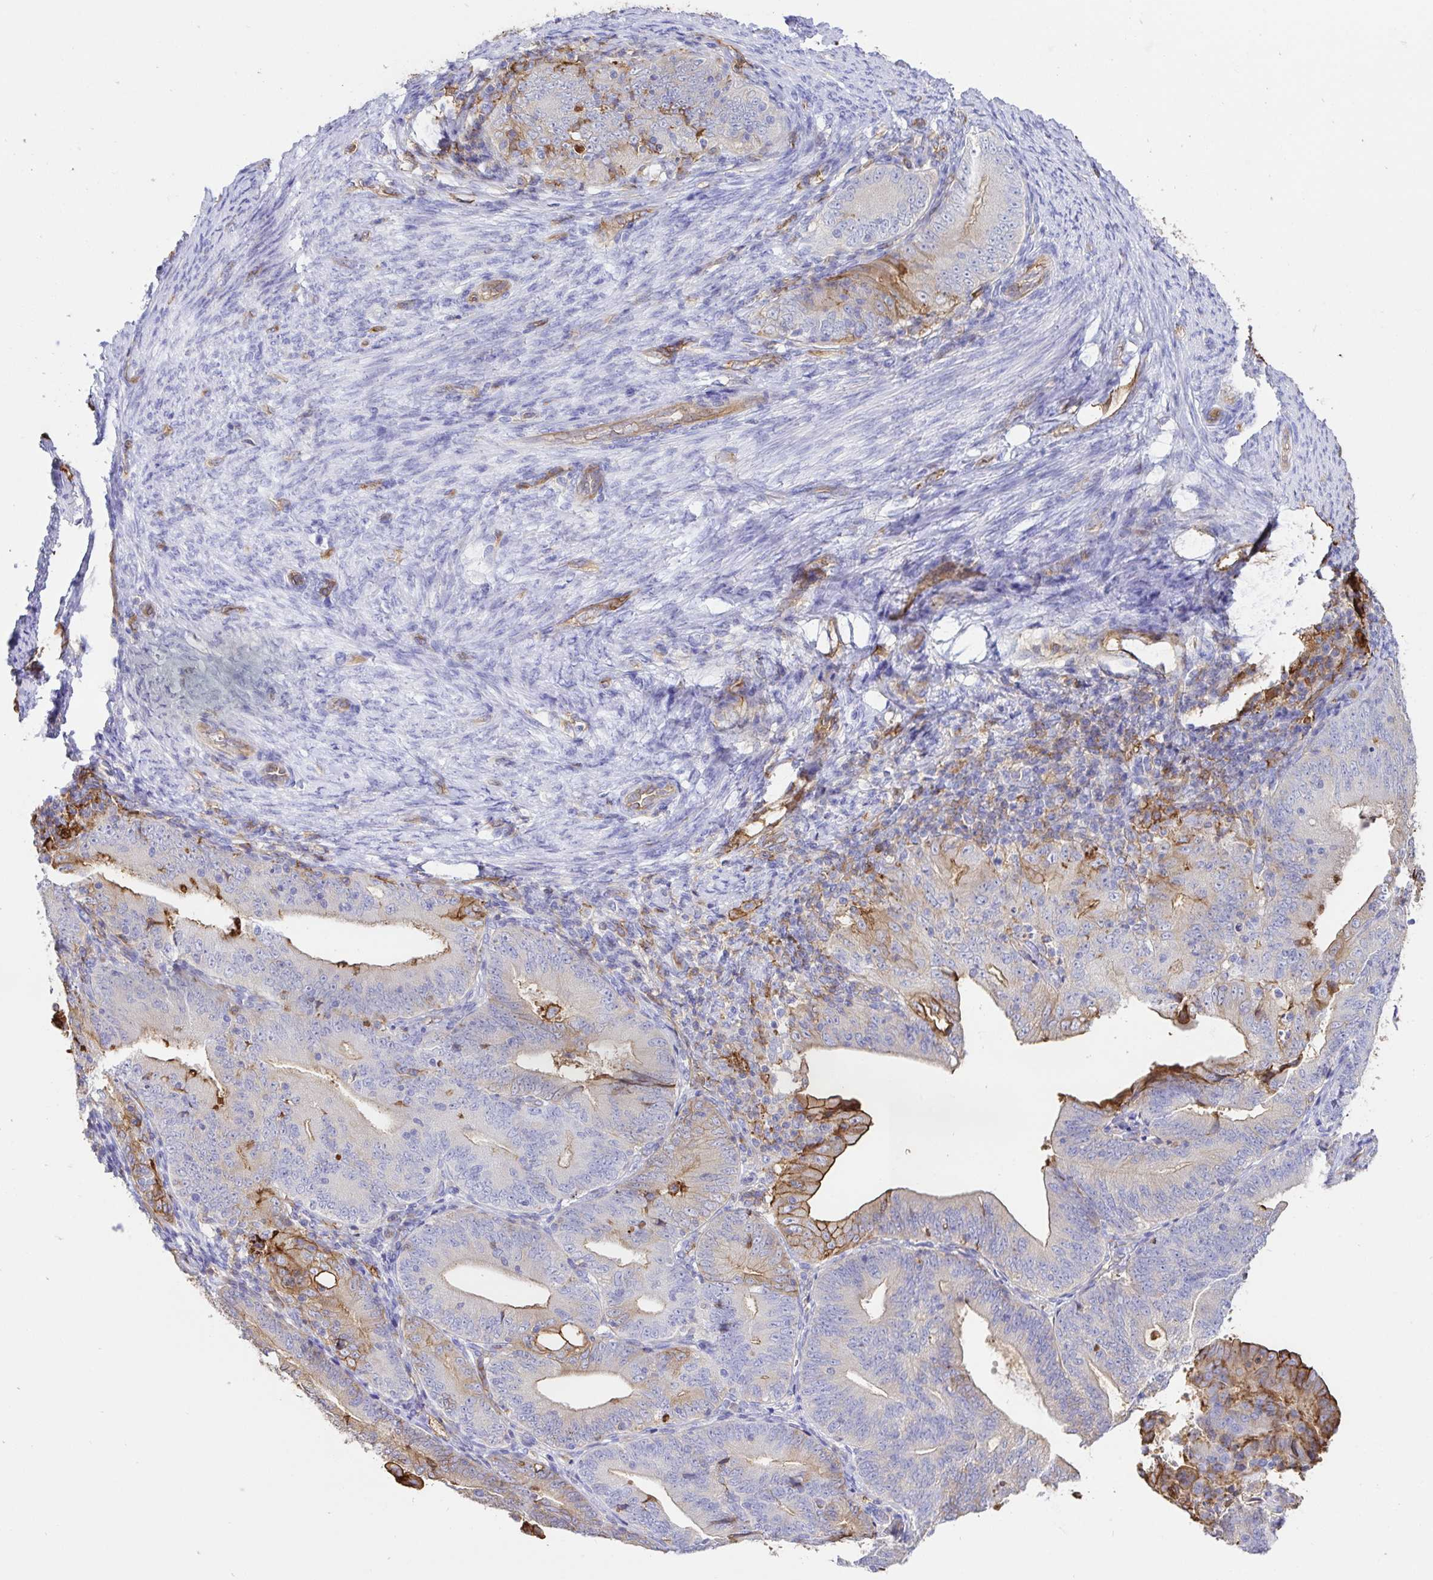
{"staining": {"intensity": "moderate", "quantity": "<25%", "location": "cytoplasmic/membranous"}, "tissue": "endometrial cancer", "cell_type": "Tumor cells", "image_type": "cancer", "snomed": [{"axis": "morphology", "description": "Adenocarcinoma, NOS"}, {"axis": "topography", "description": "Endometrium"}], "caption": "Endometrial adenocarcinoma stained for a protein displays moderate cytoplasmic/membranous positivity in tumor cells.", "gene": "ANXA2", "patient": {"sex": "female", "age": 70}}